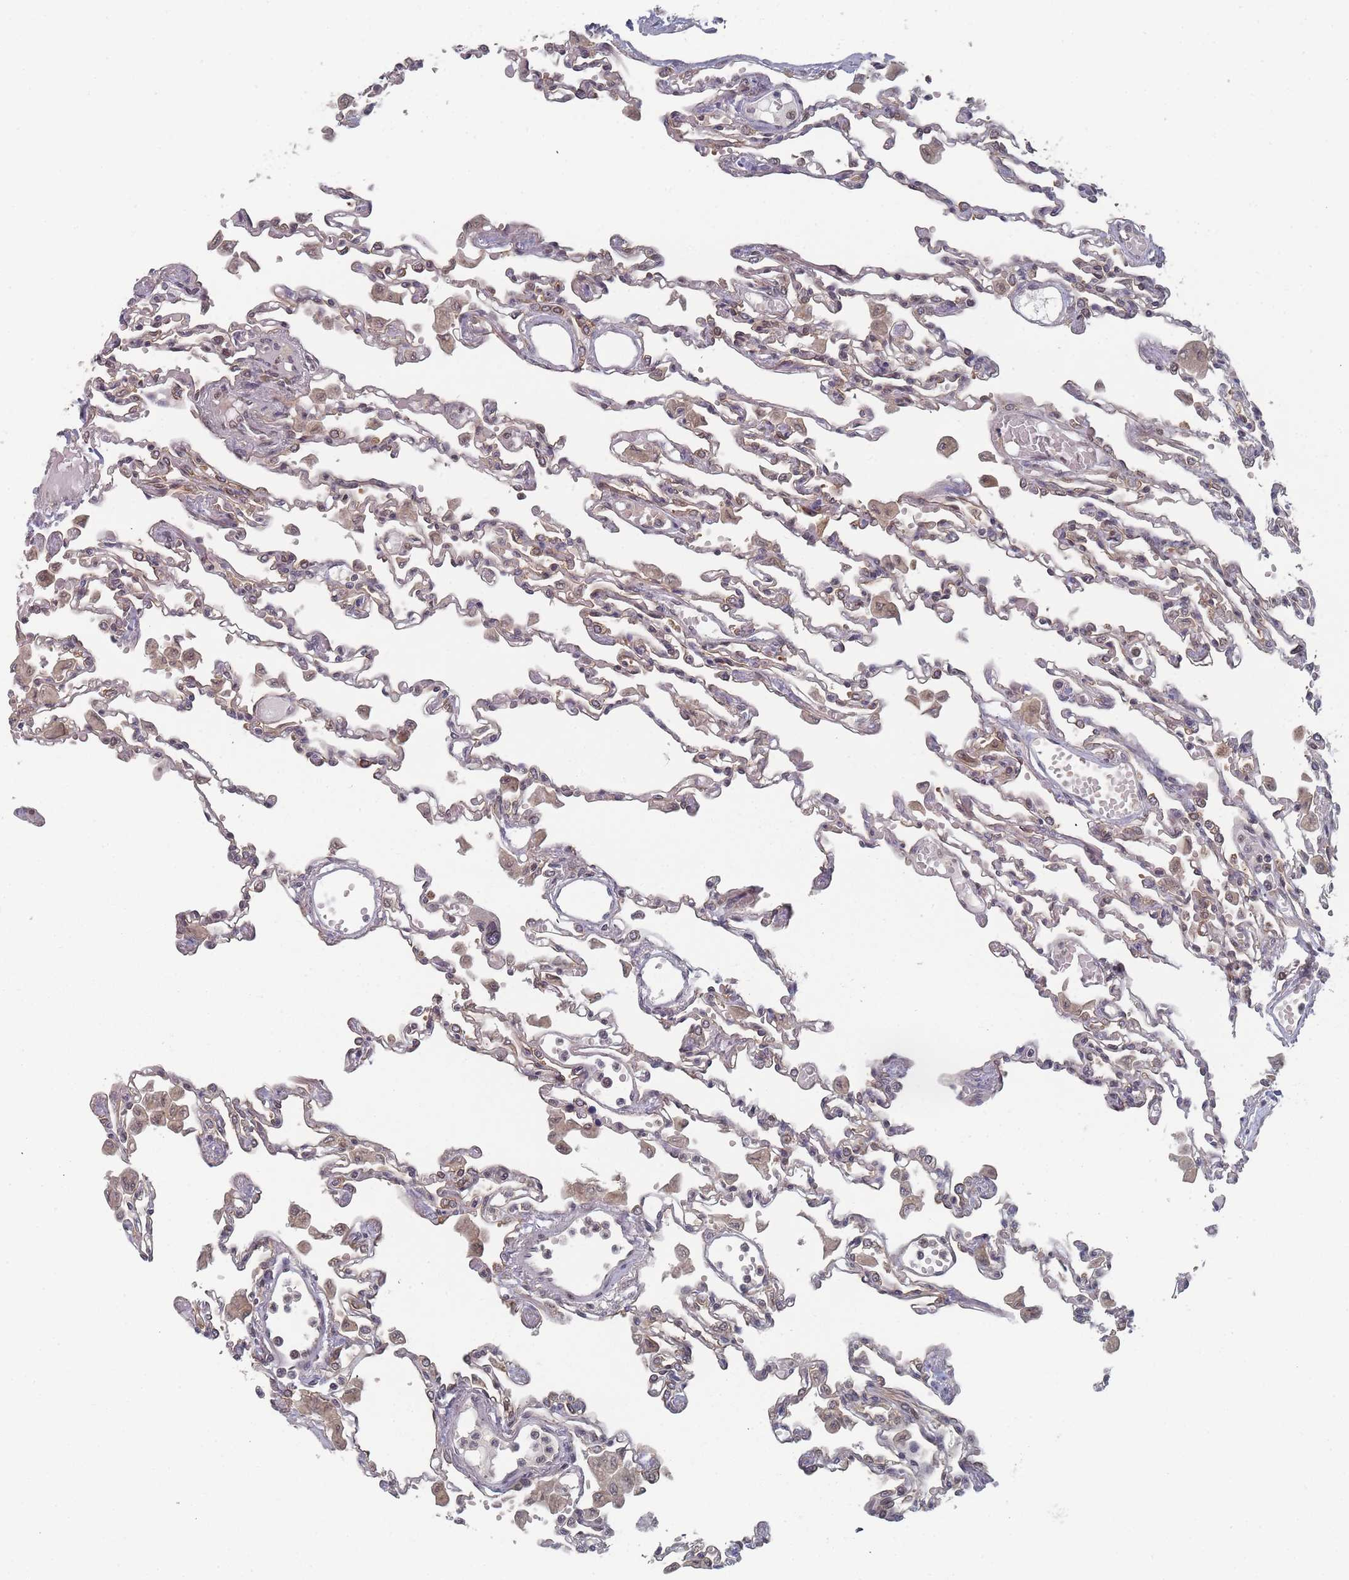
{"staining": {"intensity": "weak", "quantity": "25%-75%", "location": "cytoplasmic/membranous"}, "tissue": "lung", "cell_type": "Alveolar cells", "image_type": "normal", "snomed": [{"axis": "morphology", "description": "Normal tissue, NOS"}, {"axis": "topography", "description": "Bronchus"}, {"axis": "topography", "description": "Lung"}], "caption": "Protein expression analysis of unremarkable lung shows weak cytoplasmic/membranous expression in approximately 25%-75% of alveolar cells.", "gene": "TBC1D25", "patient": {"sex": "female", "age": 49}}